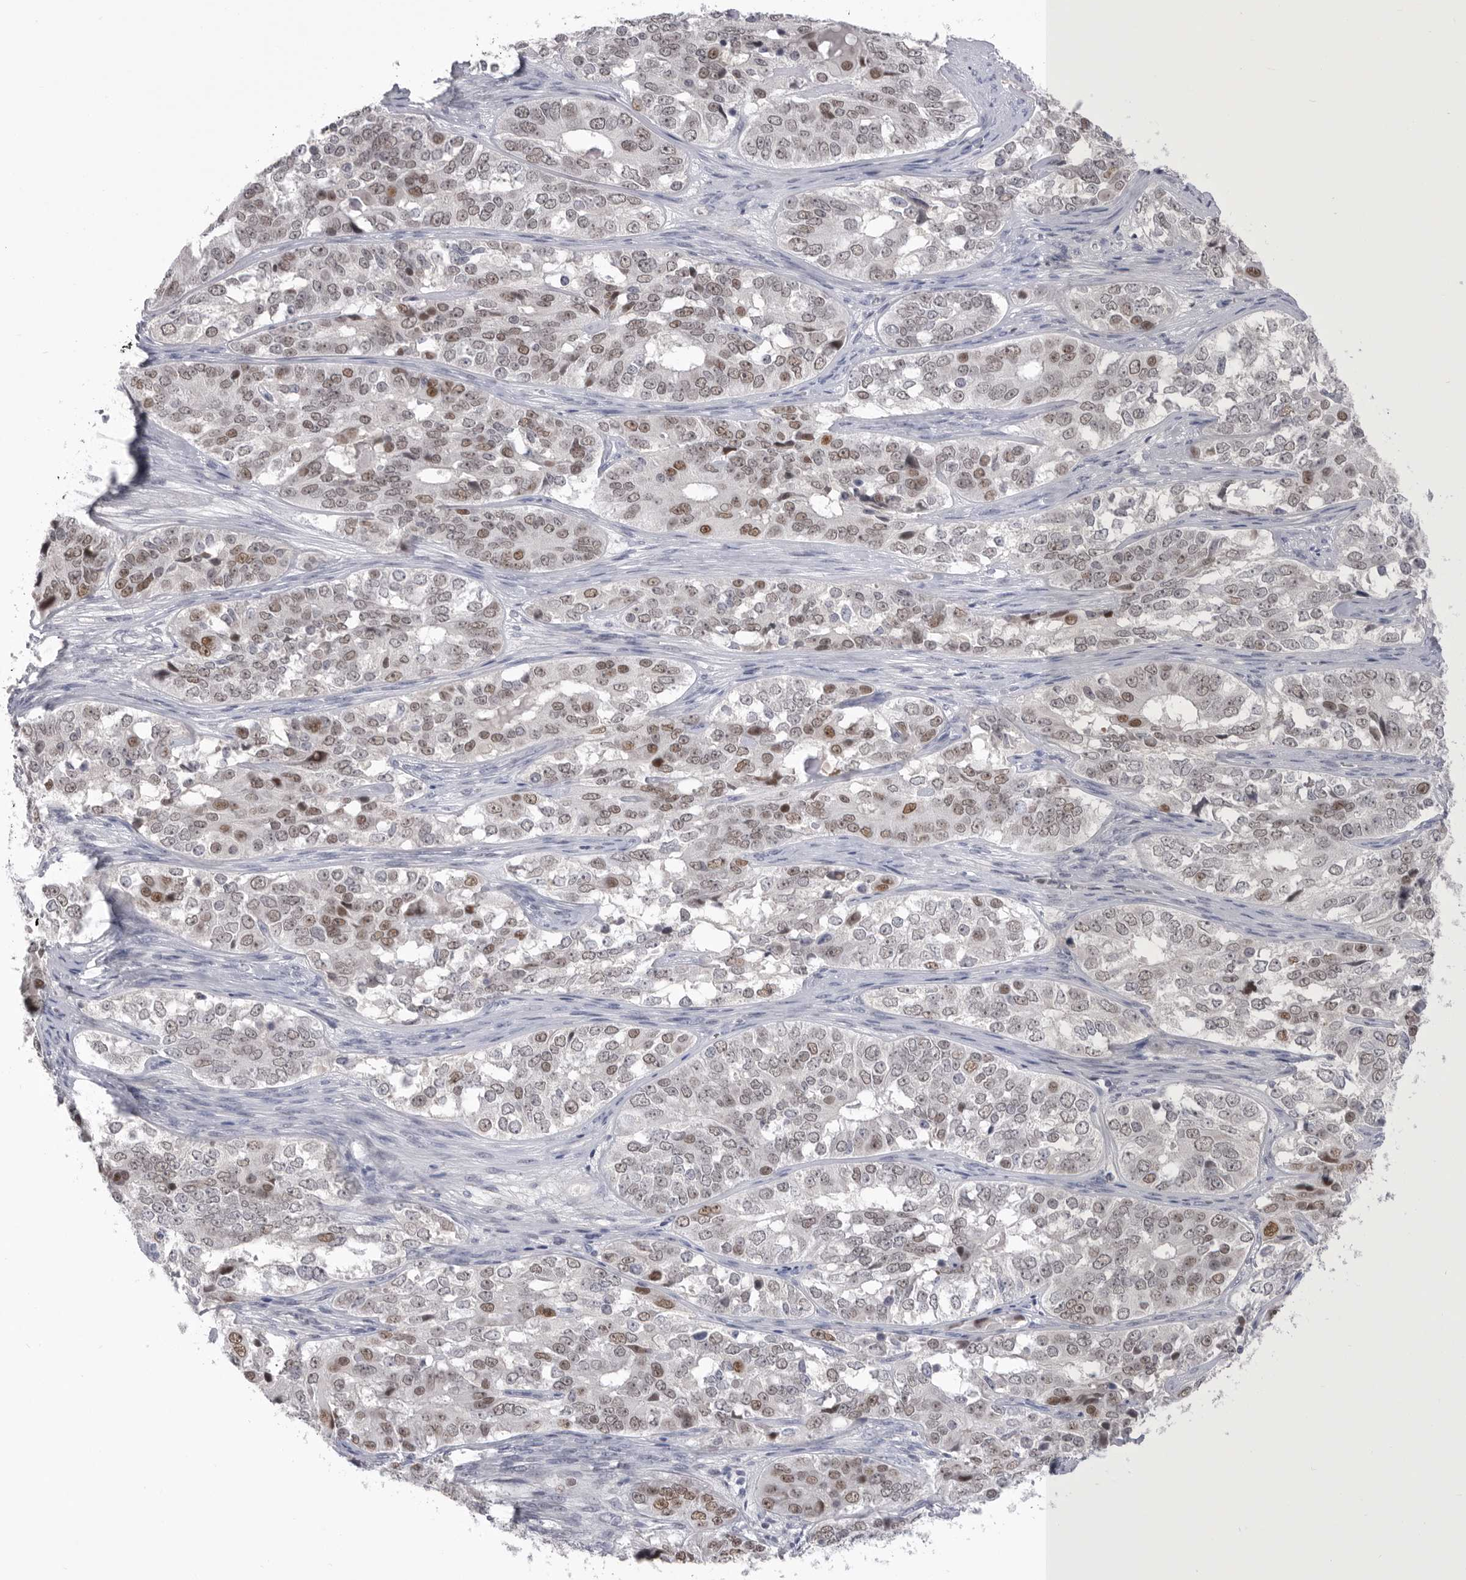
{"staining": {"intensity": "moderate", "quantity": "25%-75%", "location": "nuclear"}, "tissue": "ovarian cancer", "cell_type": "Tumor cells", "image_type": "cancer", "snomed": [{"axis": "morphology", "description": "Carcinoma, endometroid"}, {"axis": "topography", "description": "Ovary"}], "caption": "Brown immunohistochemical staining in human endometroid carcinoma (ovarian) reveals moderate nuclear positivity in about 25%-75% of tumor cells.", "gene": "ZBTB7B", "patient": {"sex": "female", "age": 51}}